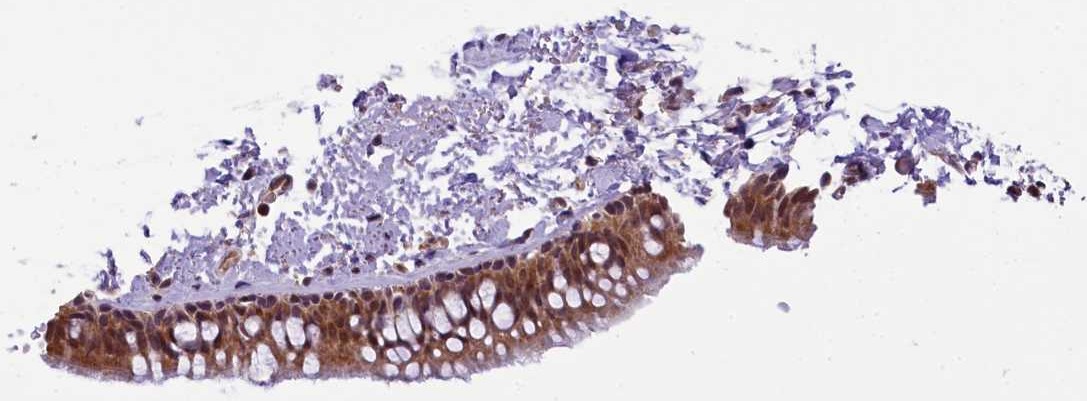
{"staining": {"intensity": "moderate", "quantity": ">75%", "location": "cytoplasmic/membranous"}, "tissue": "bronchus", "cell_type": "Respiratory epithelial cells", "image_type": "normal", "snomed": [{"axis": "morphology", "description": "Normal tissue, NOS"}, {"axis": "topography", "description": "Cartilage tissue"}, {"axis": "topography", "description": "Bronchus"}], "caption": "IHC micrograph of benign human bronchus stained for a protein (brown), which exhibits medium levels of moderate cytoplasmic/membranous staining in approximately >75% of respiratory epithelial cells.", "gene": "PAF1", "patient": {"sex": "female", "age": 73}}